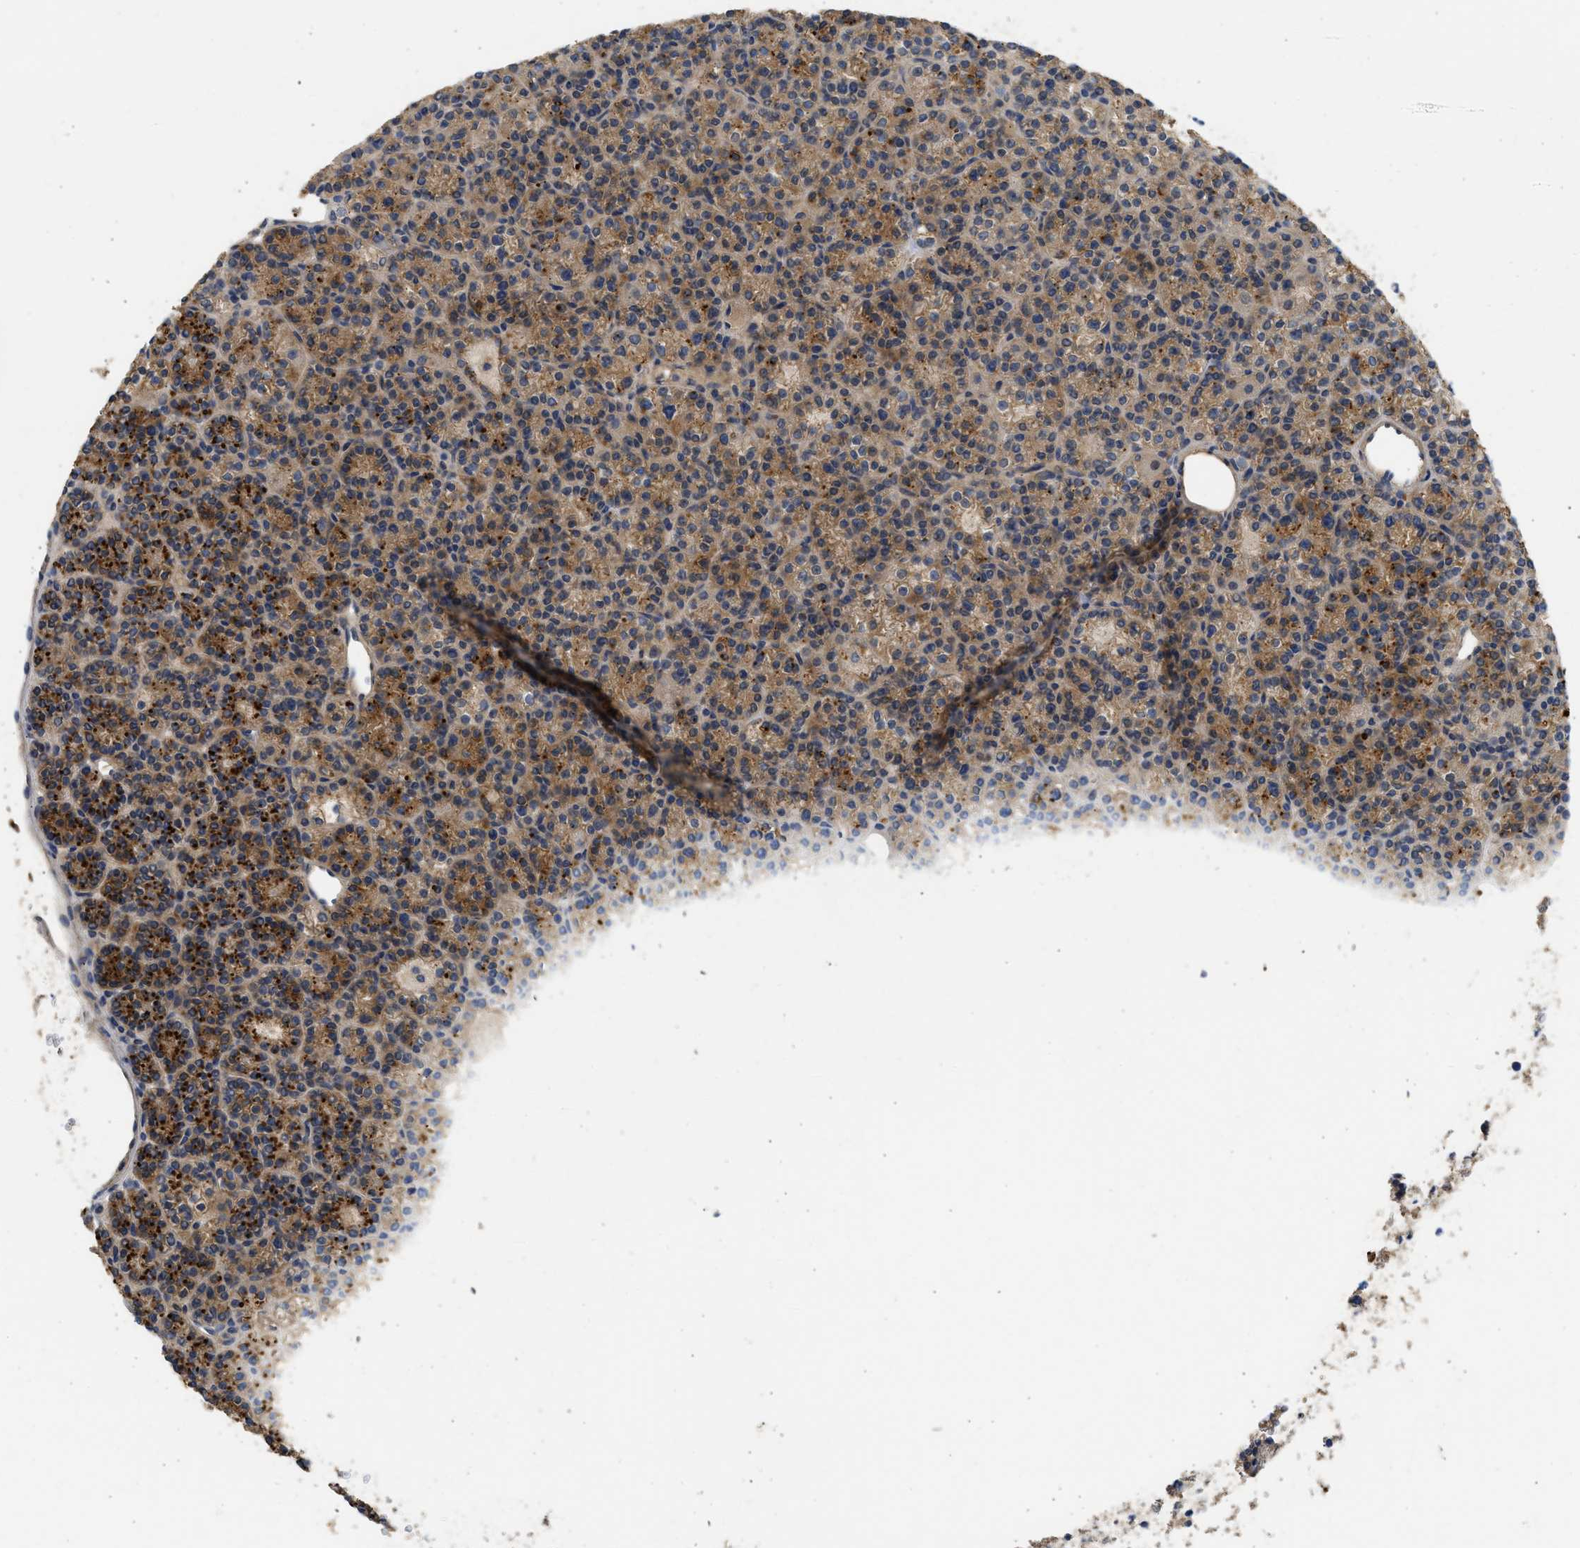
{"staining": {"intensity": "moderate", "quantity": "25%-75%", "location": "cytoplasmic/membranous"}, "tissue": "parathyroid gland", "cell_type": "Glandular cells", "image_type": "normal", "snomed": [{"axis": "morphology", "description": "Normal tissue, NOS"}, {"axis": "morphology", "description": "Adenoma, NOS"}, {"axis": "topography", "description": "Parathyroid gland"}], "caption": "Brown immunohistochemical staining in normal human parathyroid gland exhibits moderate cytoplasmic/membranous expression in about 25%-75% of glandular cells.", "gene": "CSRNP2", "patient": {"sex": "female", "age": 64}}